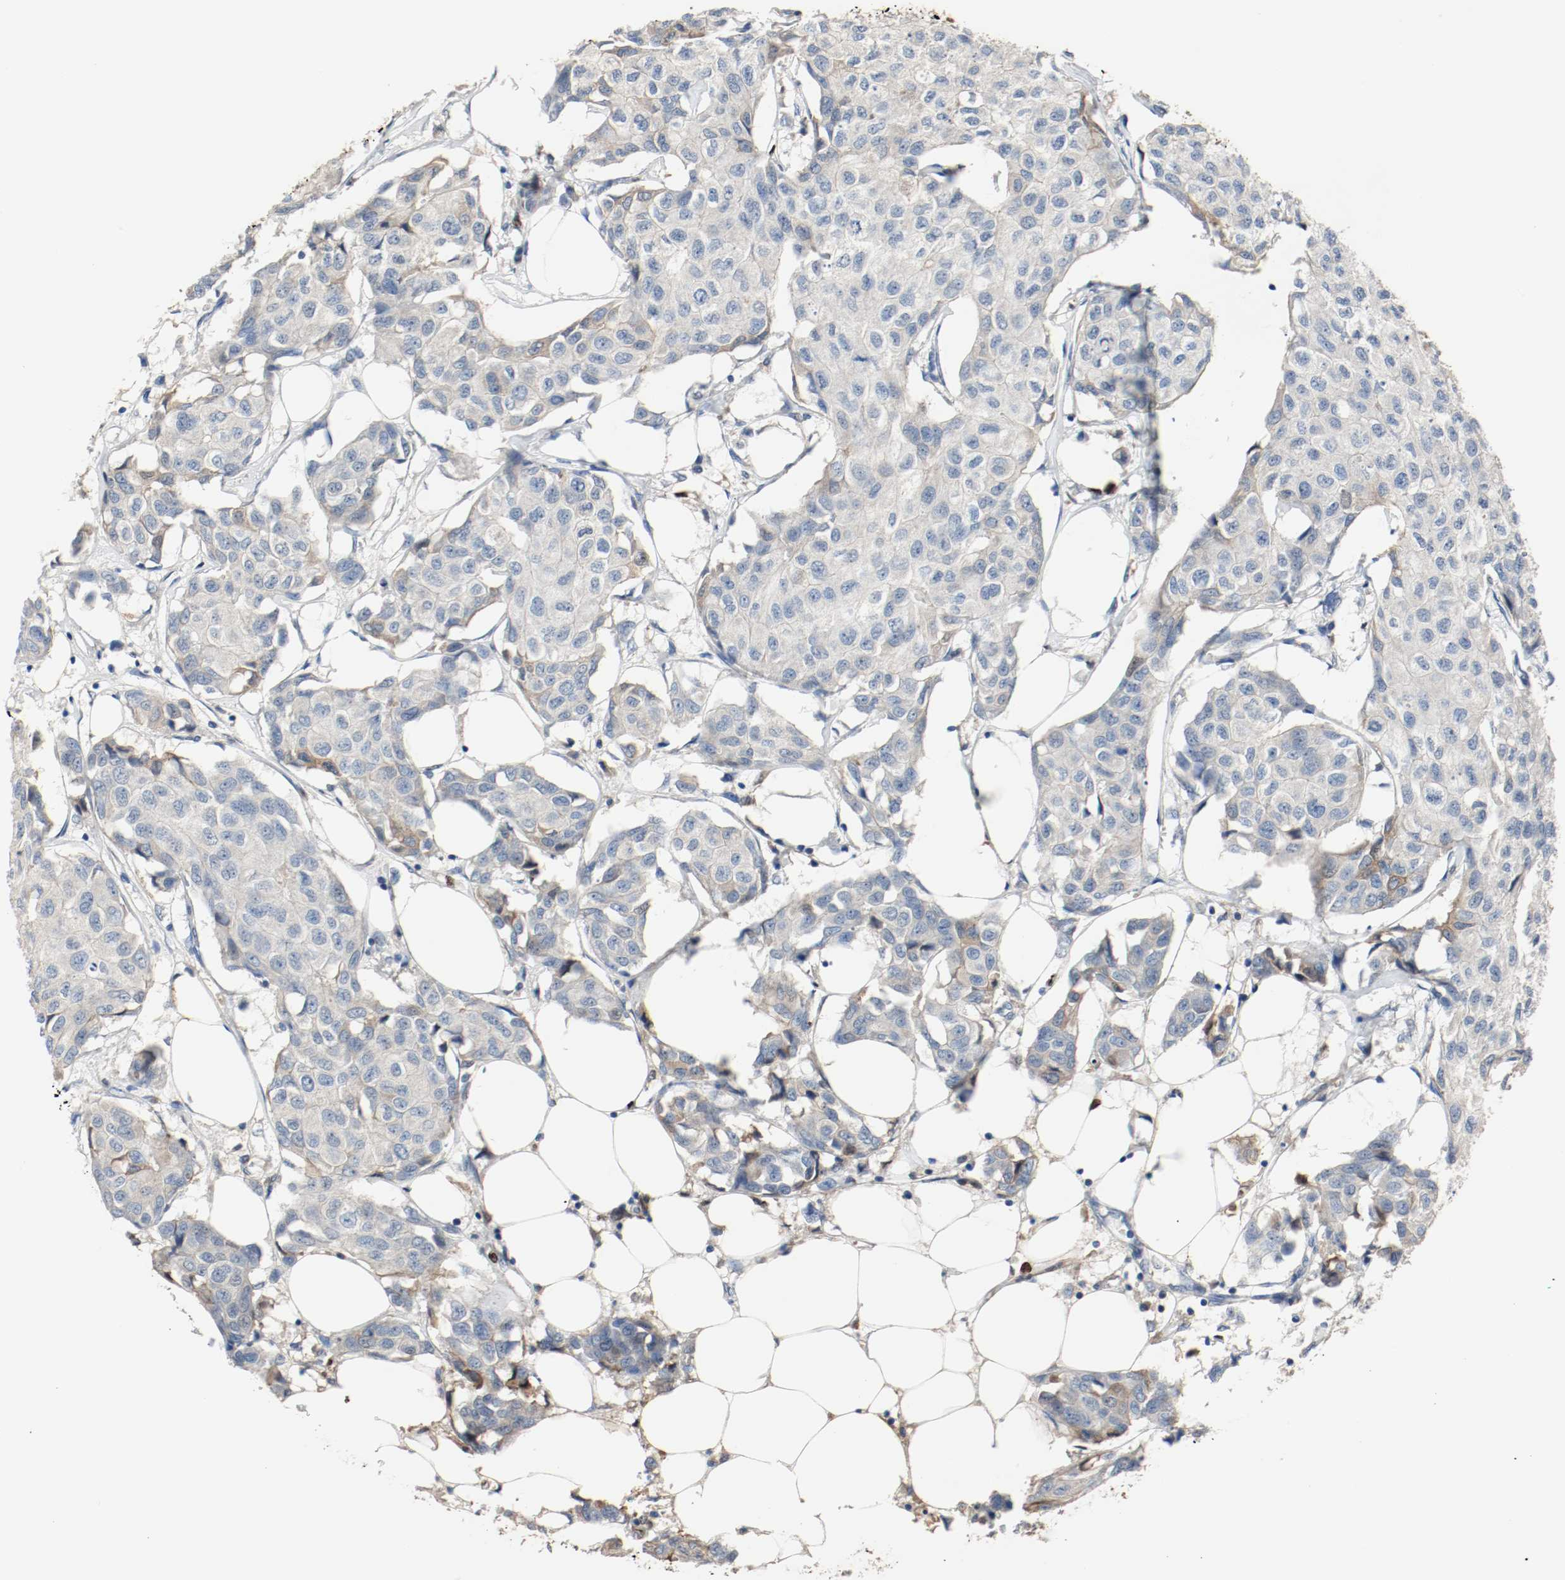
{"staining": {"intensity": "negative", "quantity": "none", "location": "none"}, "tissue": "breast cancer", "cell_type": "Tumor cells", "image_type": "cancer", "snomed": [{"axis": "morphology", "description": "Duct carcinoma"}, {"axis": "topography", "description": "Breast"}], "caption": "IHC of breast cancer (invasive ductal carcinoma) exhibits no expression in tumor cells.", "gene": "BLK", "patient": {"sex": "female", "age": 80}}